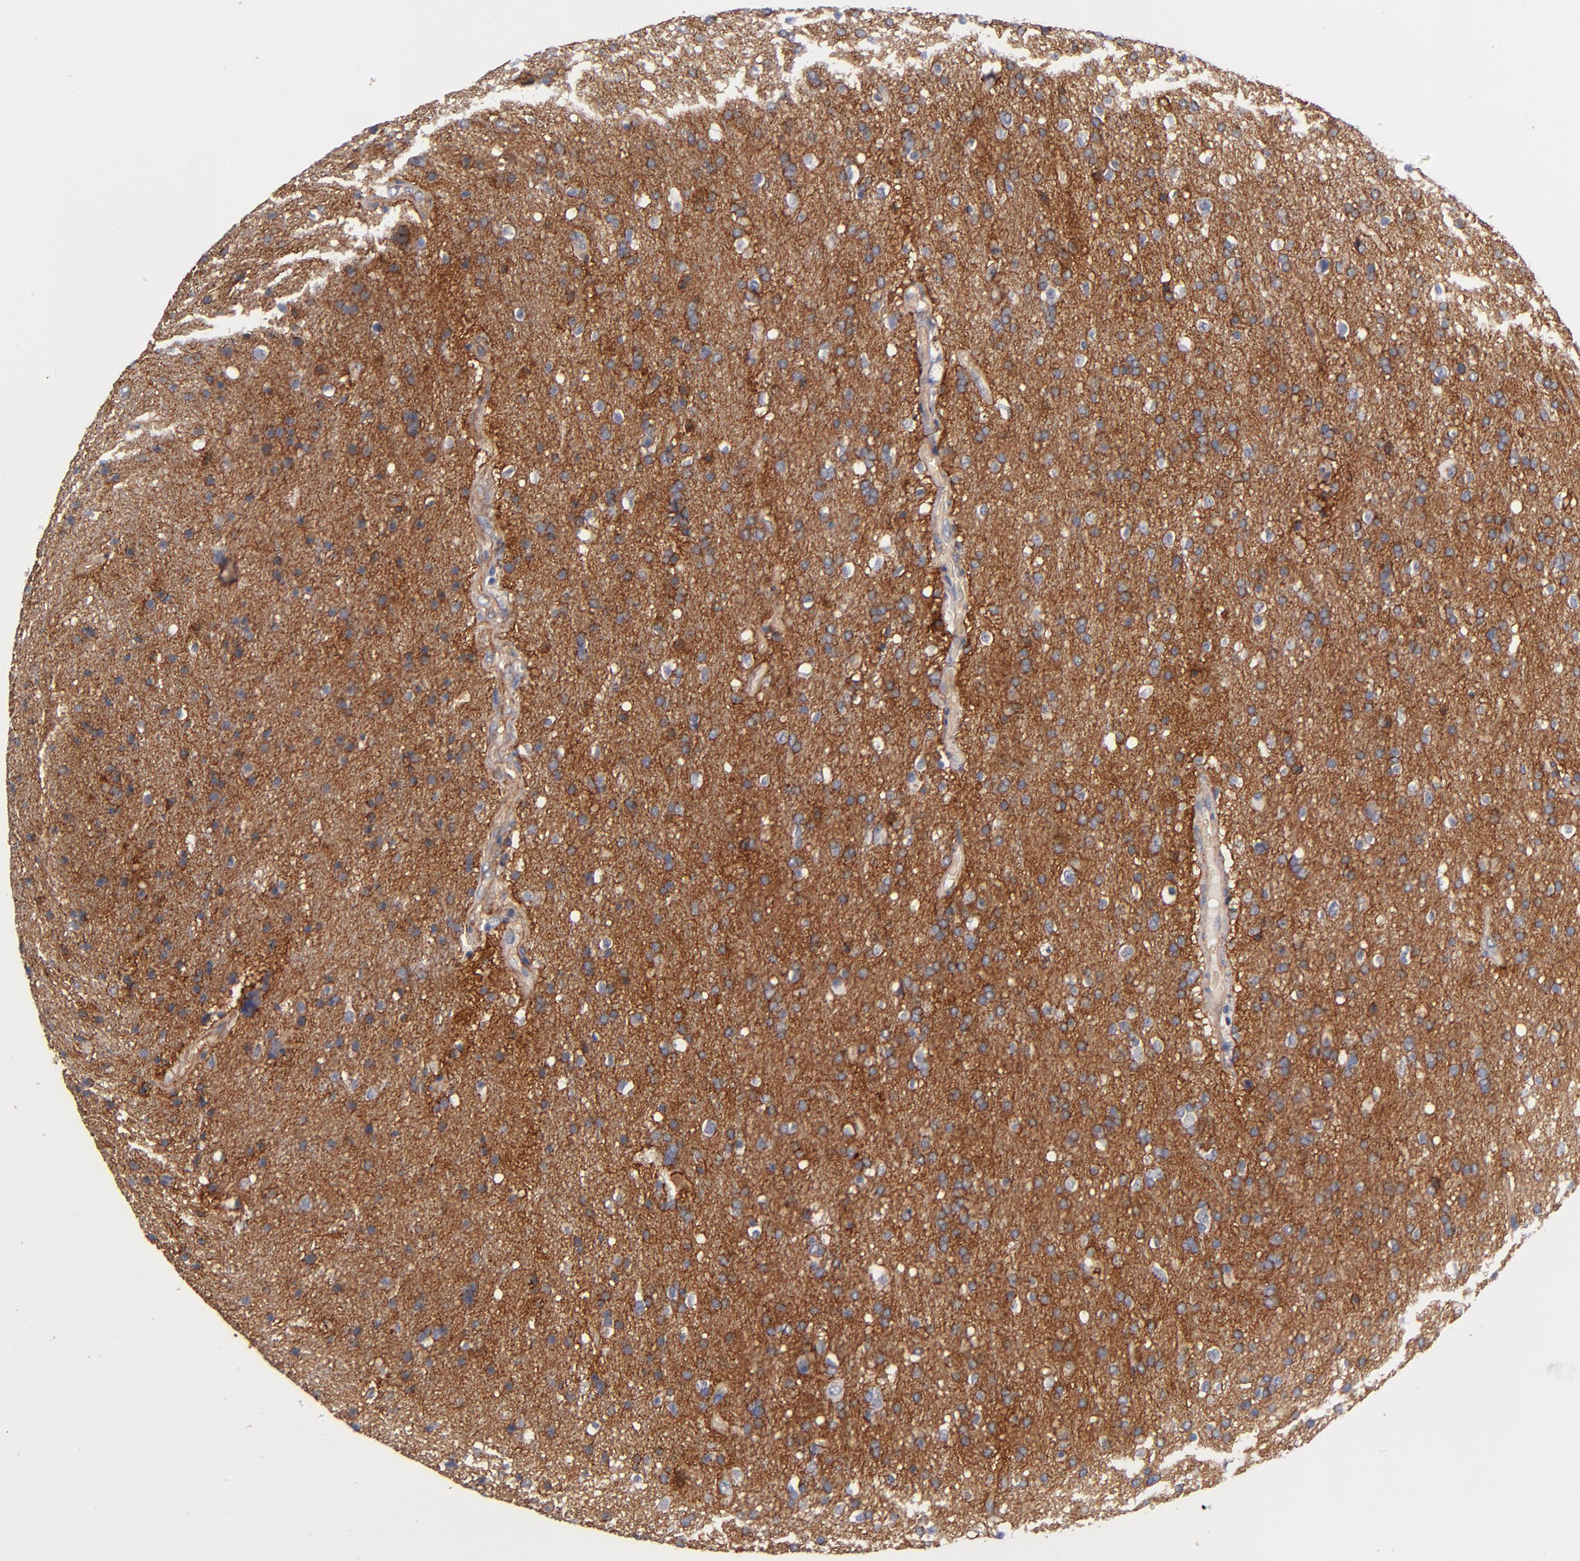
{"staining": {"intensity": "strong", "quantity": ">75%", "location": "cytoplasmic/membranous"}, "tissue": "glioma", "cell_type": "Tumor cells", "image_type": "cancer", "snomed": [{"axis": "morphology", "description": "Glioma, malignant, High grade"}, {"axis": "topography", "description": "Brain"}], "caption": "Brown immunohistochemical staining in human high-grade glioma (malignant) displays strong cytoplasmic/membranous positivity in approximately >75% of tumor cells. (DAB = brown stain, brightfield microscopy at high magnification).", "gene": "PLSCR4", "patient": {"sex": "male", "age": 33}}